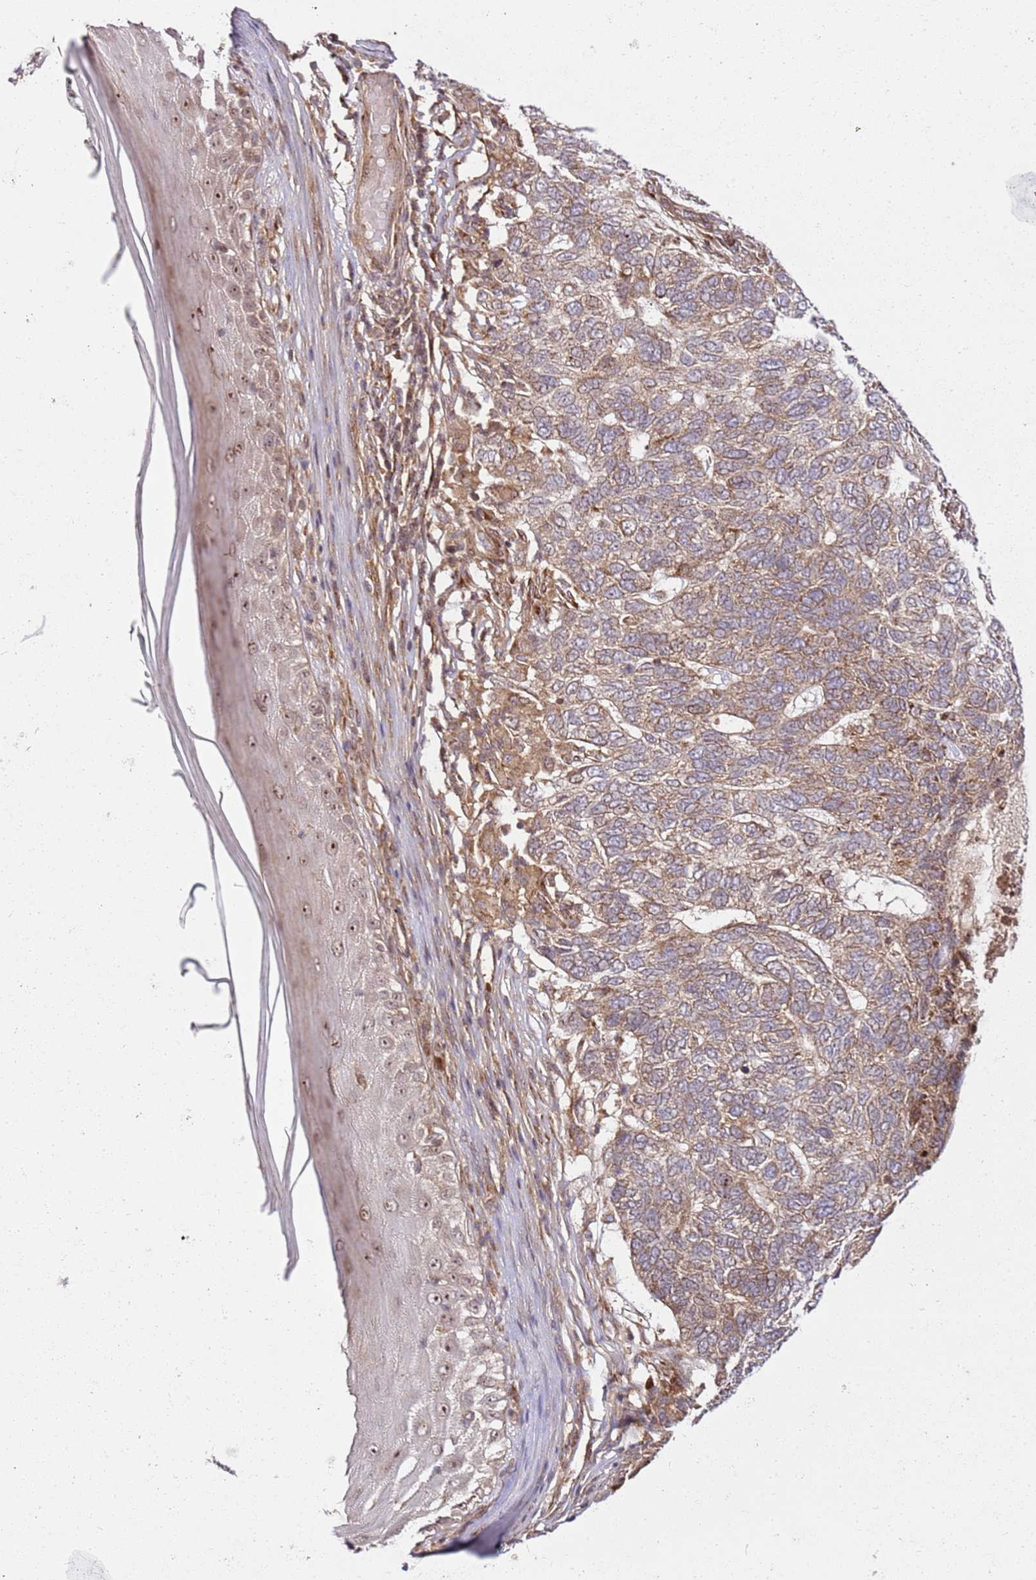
{"staining": {"intensity": "moderate", "quantity": ">75%", "location": "cytoplasmic/membranous"}, "tissue": "skin cancer", "cell_type": "Tumor cells", "image_type": "cancer", "snomed": [{"axis": "morphology", "description": "Basal cell carcinoma"}, {"axis": "topography", "description": "Skin"}], "caption": "Immunohistochemistry (IHC) of skin cancer demonstrates medium levels of moderate cytoplasmic/membranous positivity in approximately >75% of tumor cells. Nuclei are stained in blue.", "gene": "RASA3", "patient": {"sex": "female", "age": 65}}